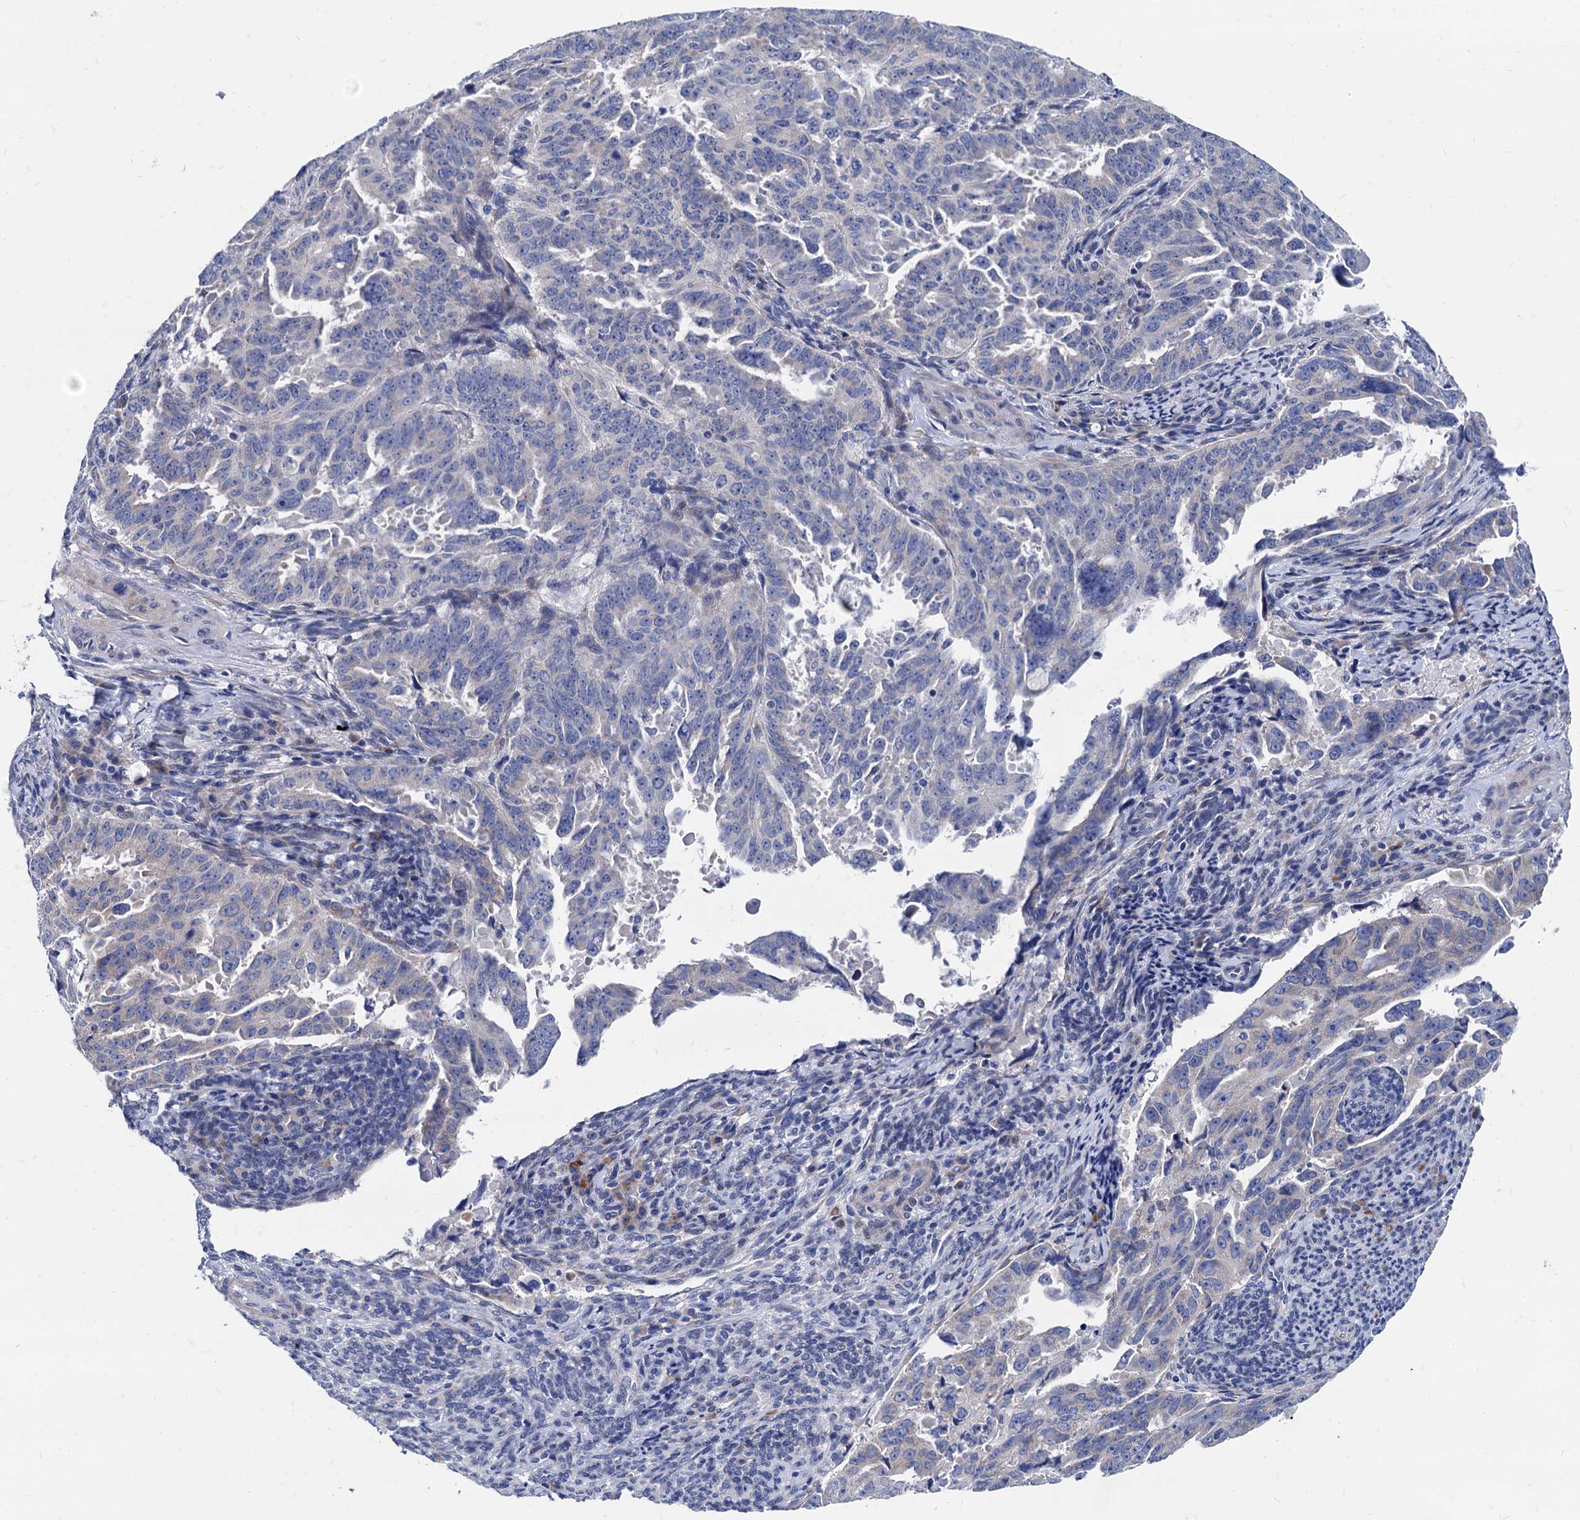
{"staining": {"intensity": "negative", "quantity": "none", "location": "none"}, "tissue": "endometrial cancer", "cell_type": "Tumor cells", "image_type": "cancer", "snomed": [{"axis": "morphology", "description": "Adenocarcinoma, NOS"}, {"axis": "topography", "description": "Endometrium"}], "caption": "Endometrial cancer (adenocarcinoma) stained for a protein using immunohistochemistry displays no staining tumor cells.", "gene": "FOXR2", "patient": {"sex": "female", "age": 65}}